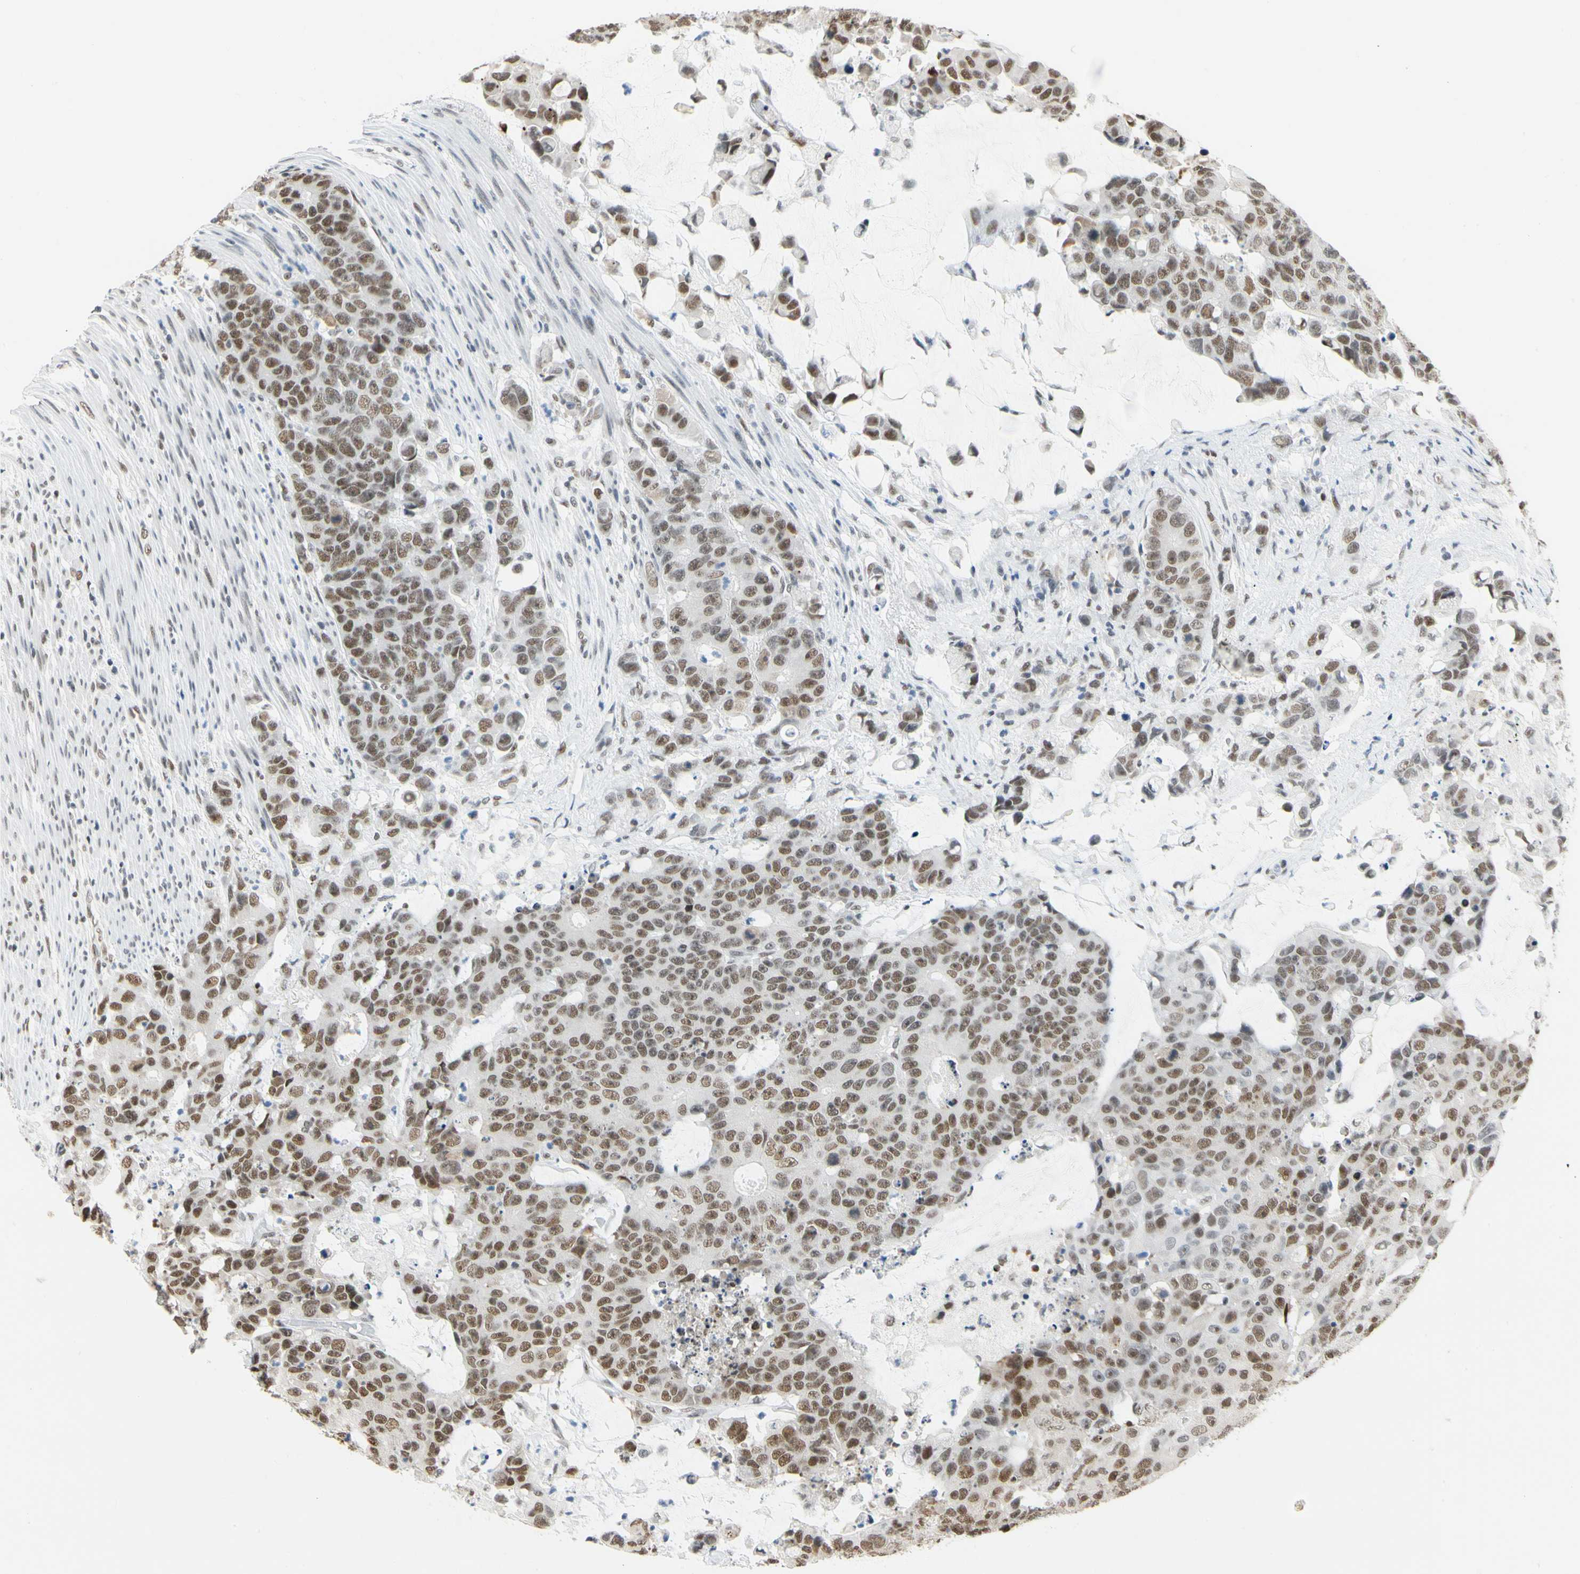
{"staining": {"intensity": "moderate", "quantity": ">75%", "location": "nuclear"}, "tissue": "colorectal cancer", "cell_type": "Tumor cells", "image_type": "cancer", "snomed": [{"axis": "morphology", "description": "Adenocarcinoma, NOS"}, {"axis": "topography", "description": "Colon"}], "caption": "A photomicrograph of human colorectal cancer stained for a protein demonstrates moderate nuclear brown staining in tumor cells.", "gene": "ZSCAN16", "patient": {"sex": "female", "age": 86}}